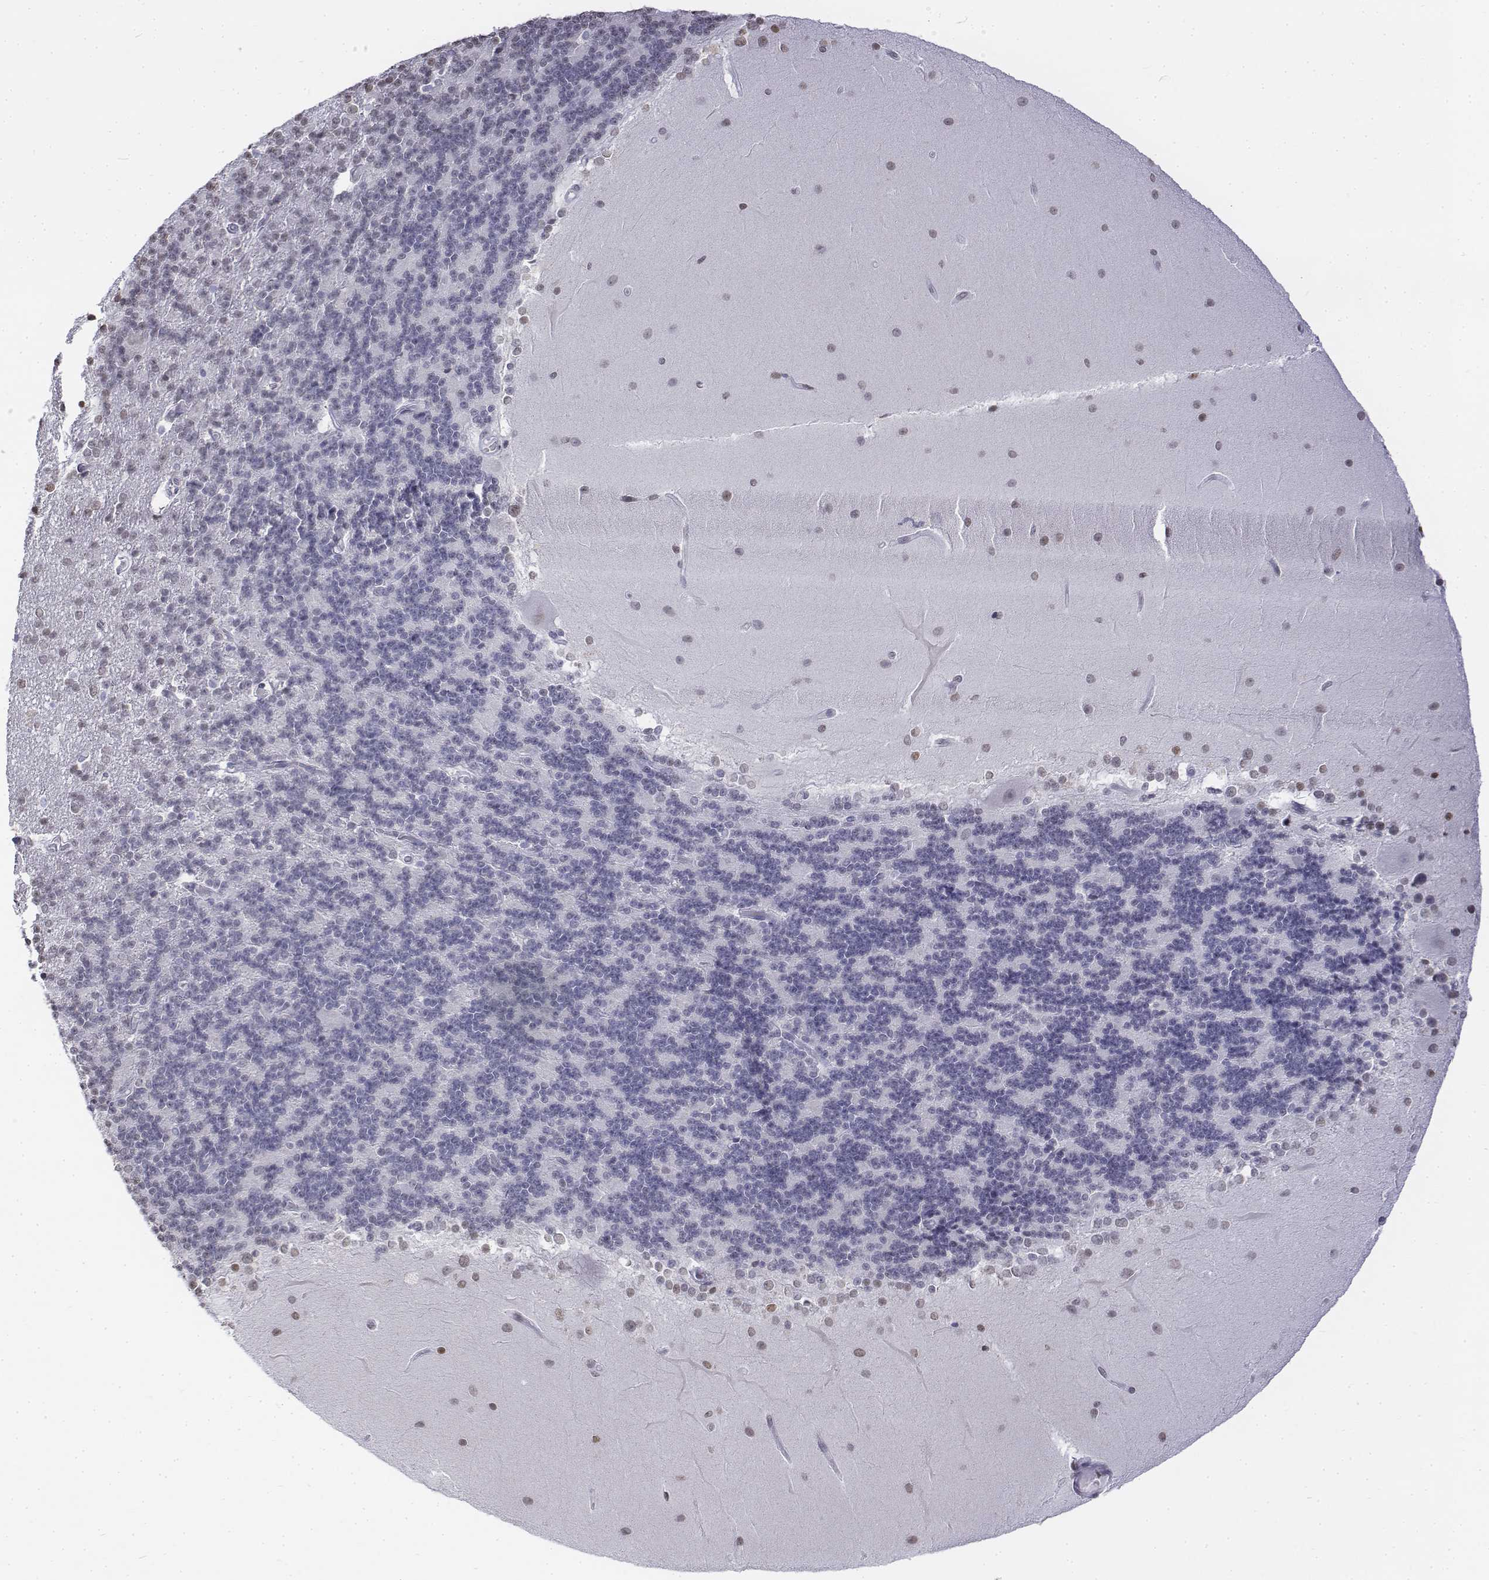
{"staining": {"intensity": "negative", "quantity": "none", "location": "none"}, "tissue": "cerebellum", "cell_type": "Cells in granular layer", "image_type": "normal", "snomed": [{"axis": "morphology", "description": "Normal tissue, NOS"}, {"axis": "topography", "description": "Cerebellum"}], "caption": "DAB immunohistochemical staining of unremarkable cerebellum reveals no significant positivity in cells in granular layer.", "gene": "CD3E", "patient": {"sex": "female", "age": 19}}